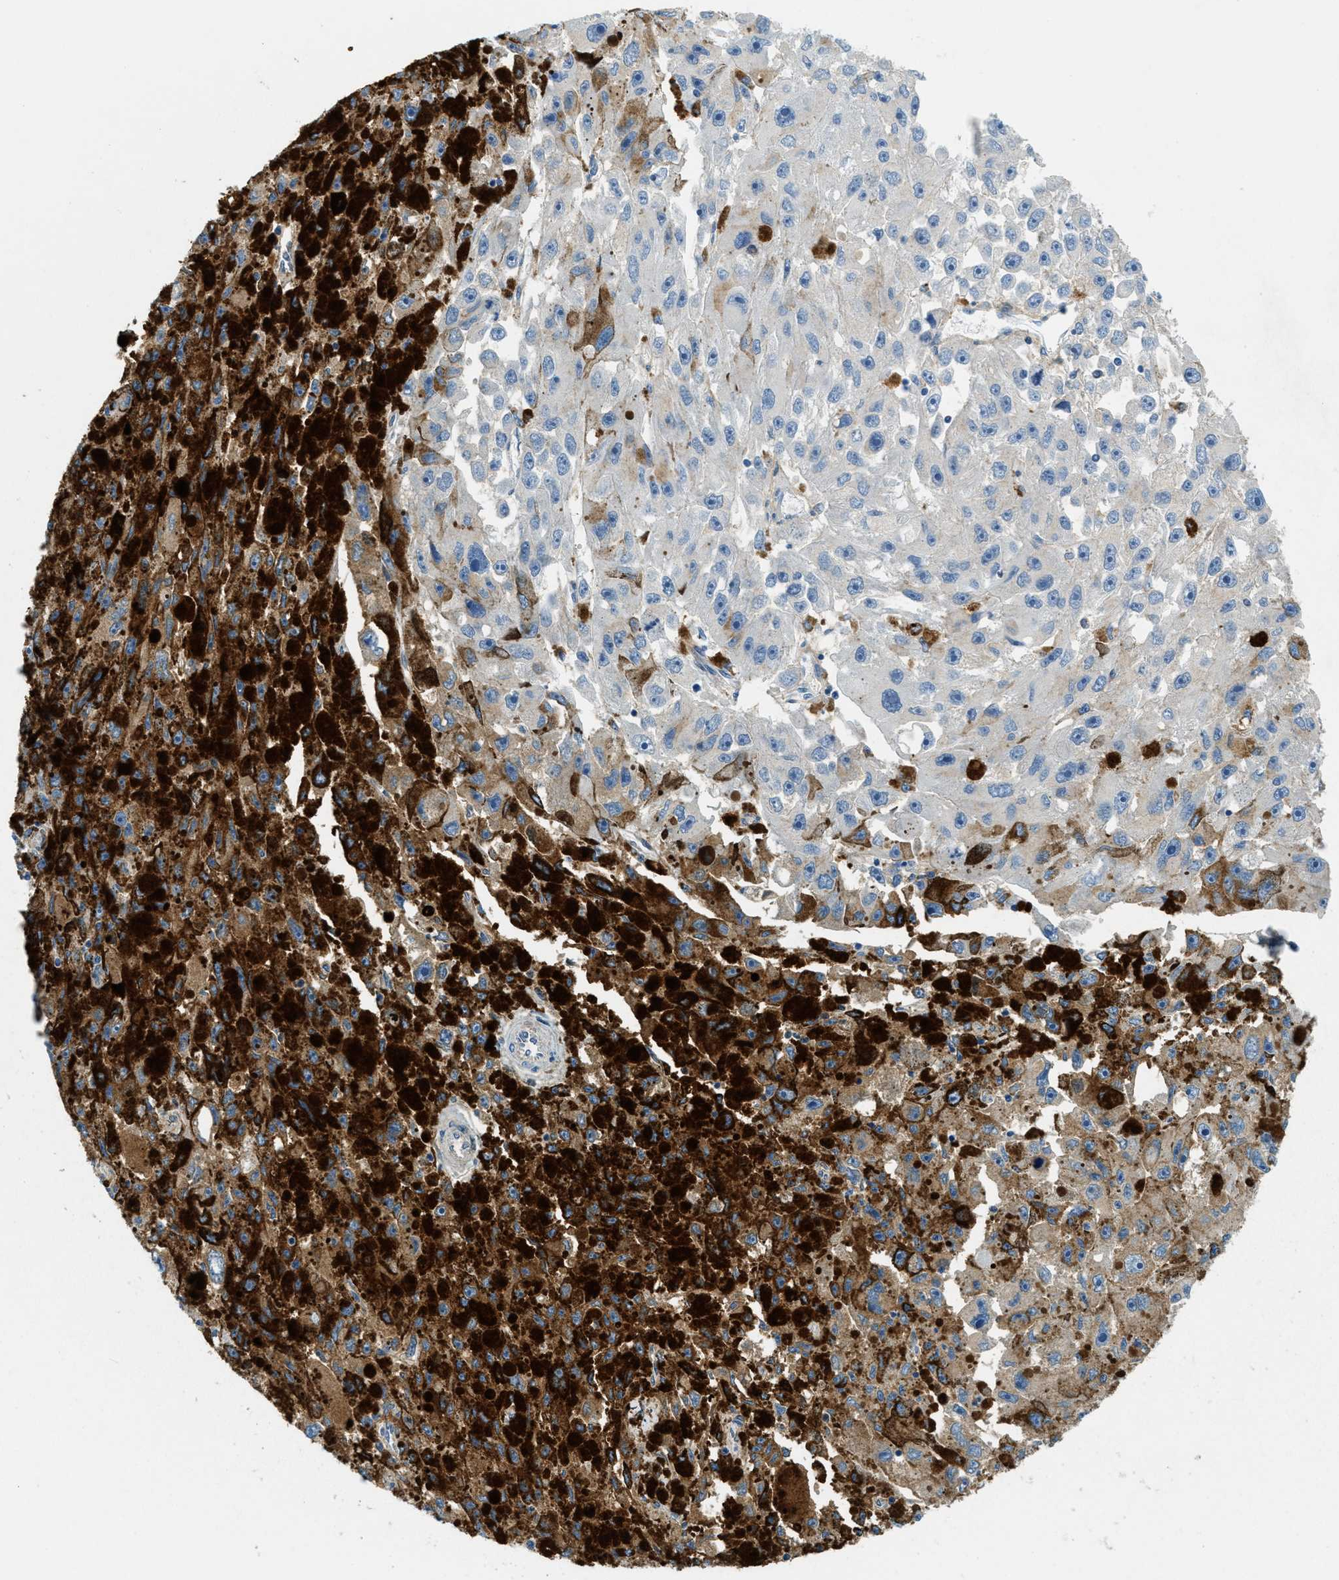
{"staining": {"intensity": "negative", "quantity": "none", "location": "none"}, "tissue": "melanoma", "cell_type": "Tumor cells", "image_type": "cancer", "snomed": [{"axis": "morphology", "description": "Malignant melanoma, NOS"}, {"axis": "topography", "description": "Skin"}], "caption": "An IHC micrograph of melanoma is shown. There is no staining in tumor cells of melanoma.", "gene": "A2M", "patient": {"sex": "female", "age": 104}}